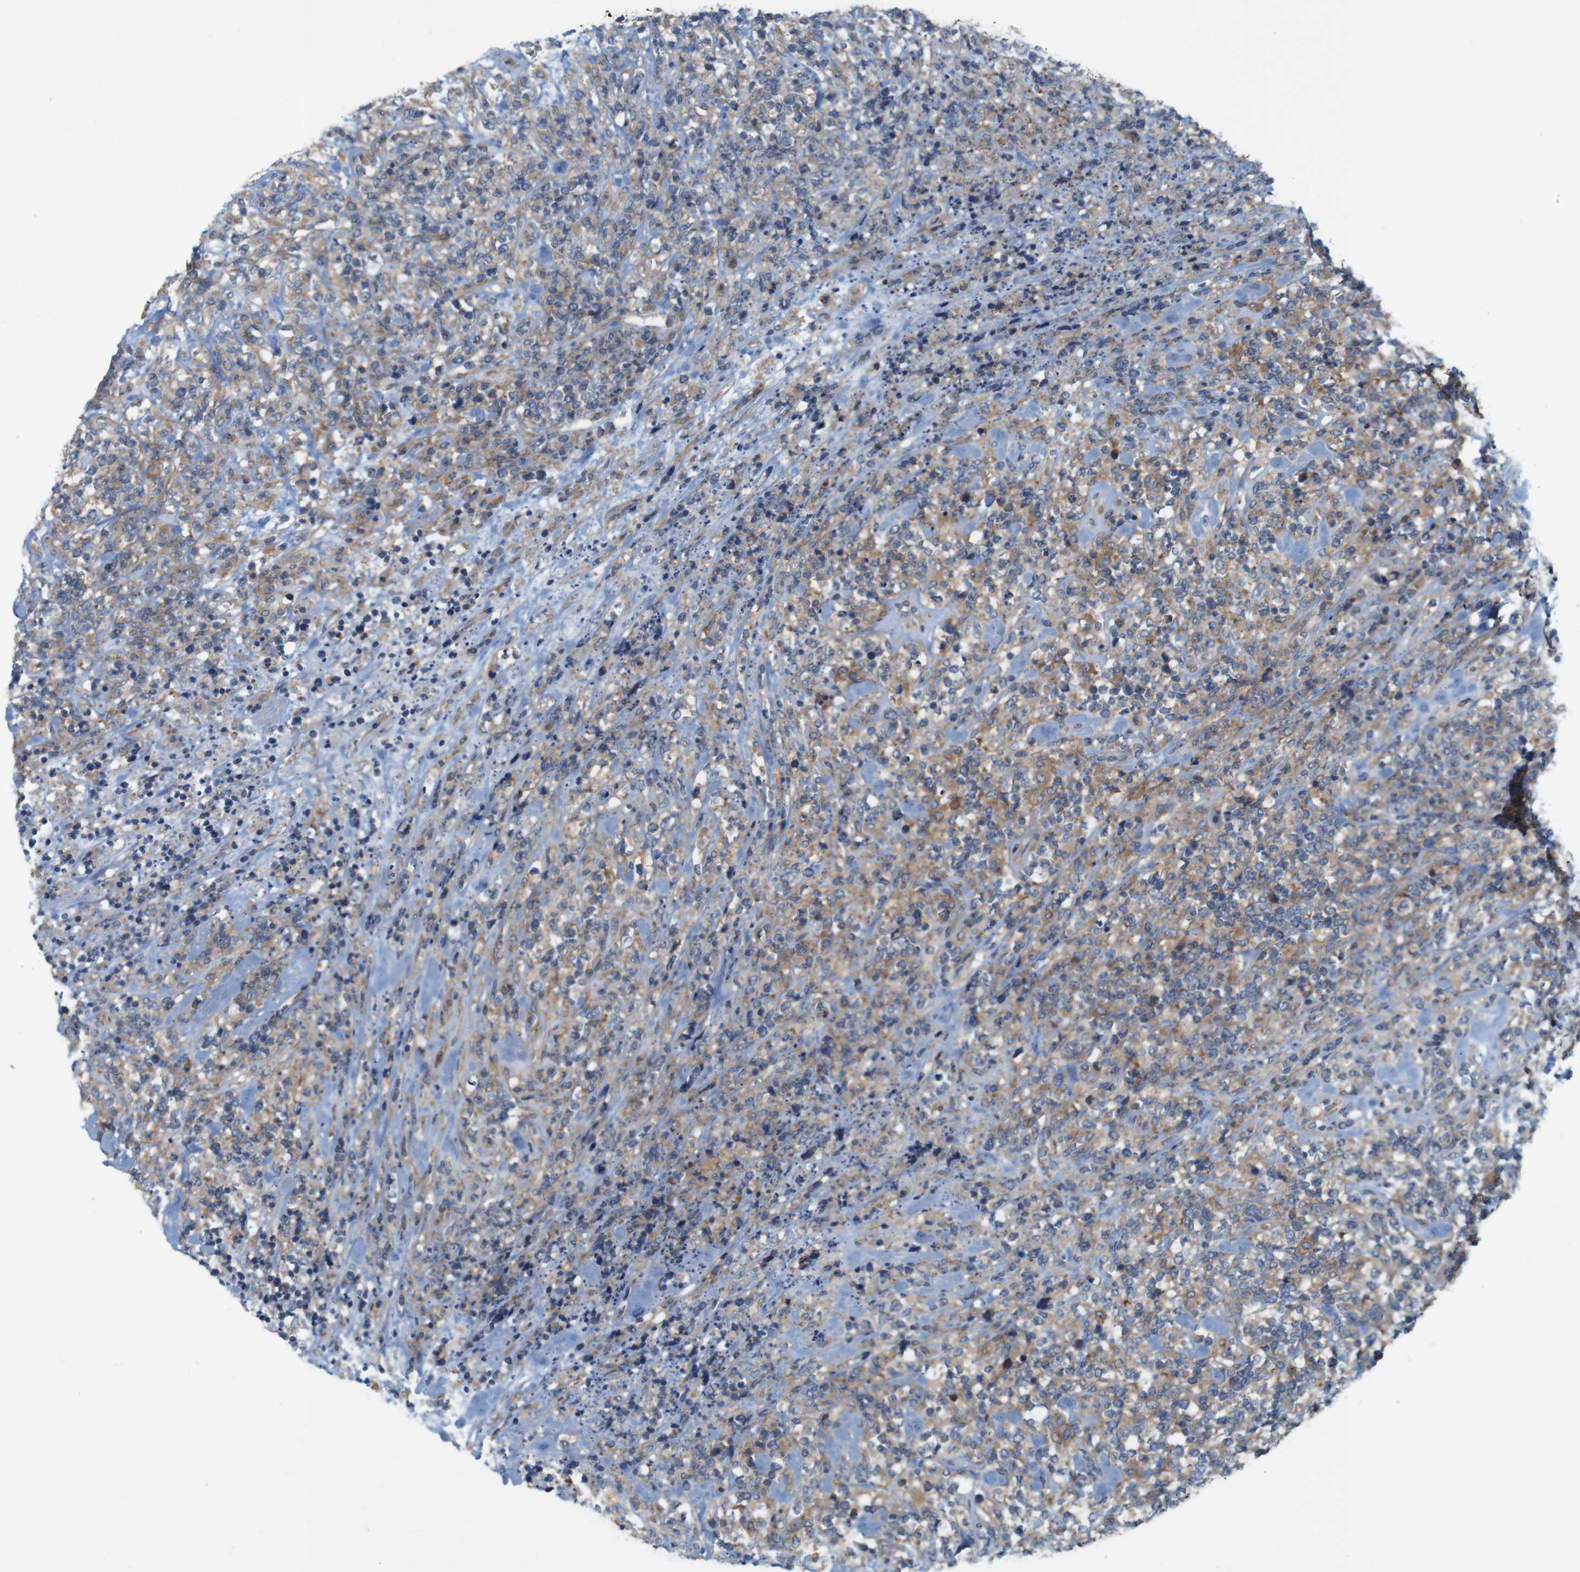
{"staining": {"intensity": "moderate", "quantity": ">75%", "location": "cytoplasmic/membranous"}, "tissue": "lymphoma", "cell_type": "Tumor cells", "image_type": "cancer", "snomed": [{"axis": "morphology", "description": "Malignant lymphoma, non-Hodgkin's type, High grade"}, {"axis": "topography", "description": "Soft tissue"}], "caption": "The immunohistochemical stain labels moderate cytoplasmic/membranous positivity in tumor cells of high-grade malignant lymphoma, non-Hodgkin's type tissue.", "gene": "SIGLEC8", "patient": {"sex": "male", "age": 18}}